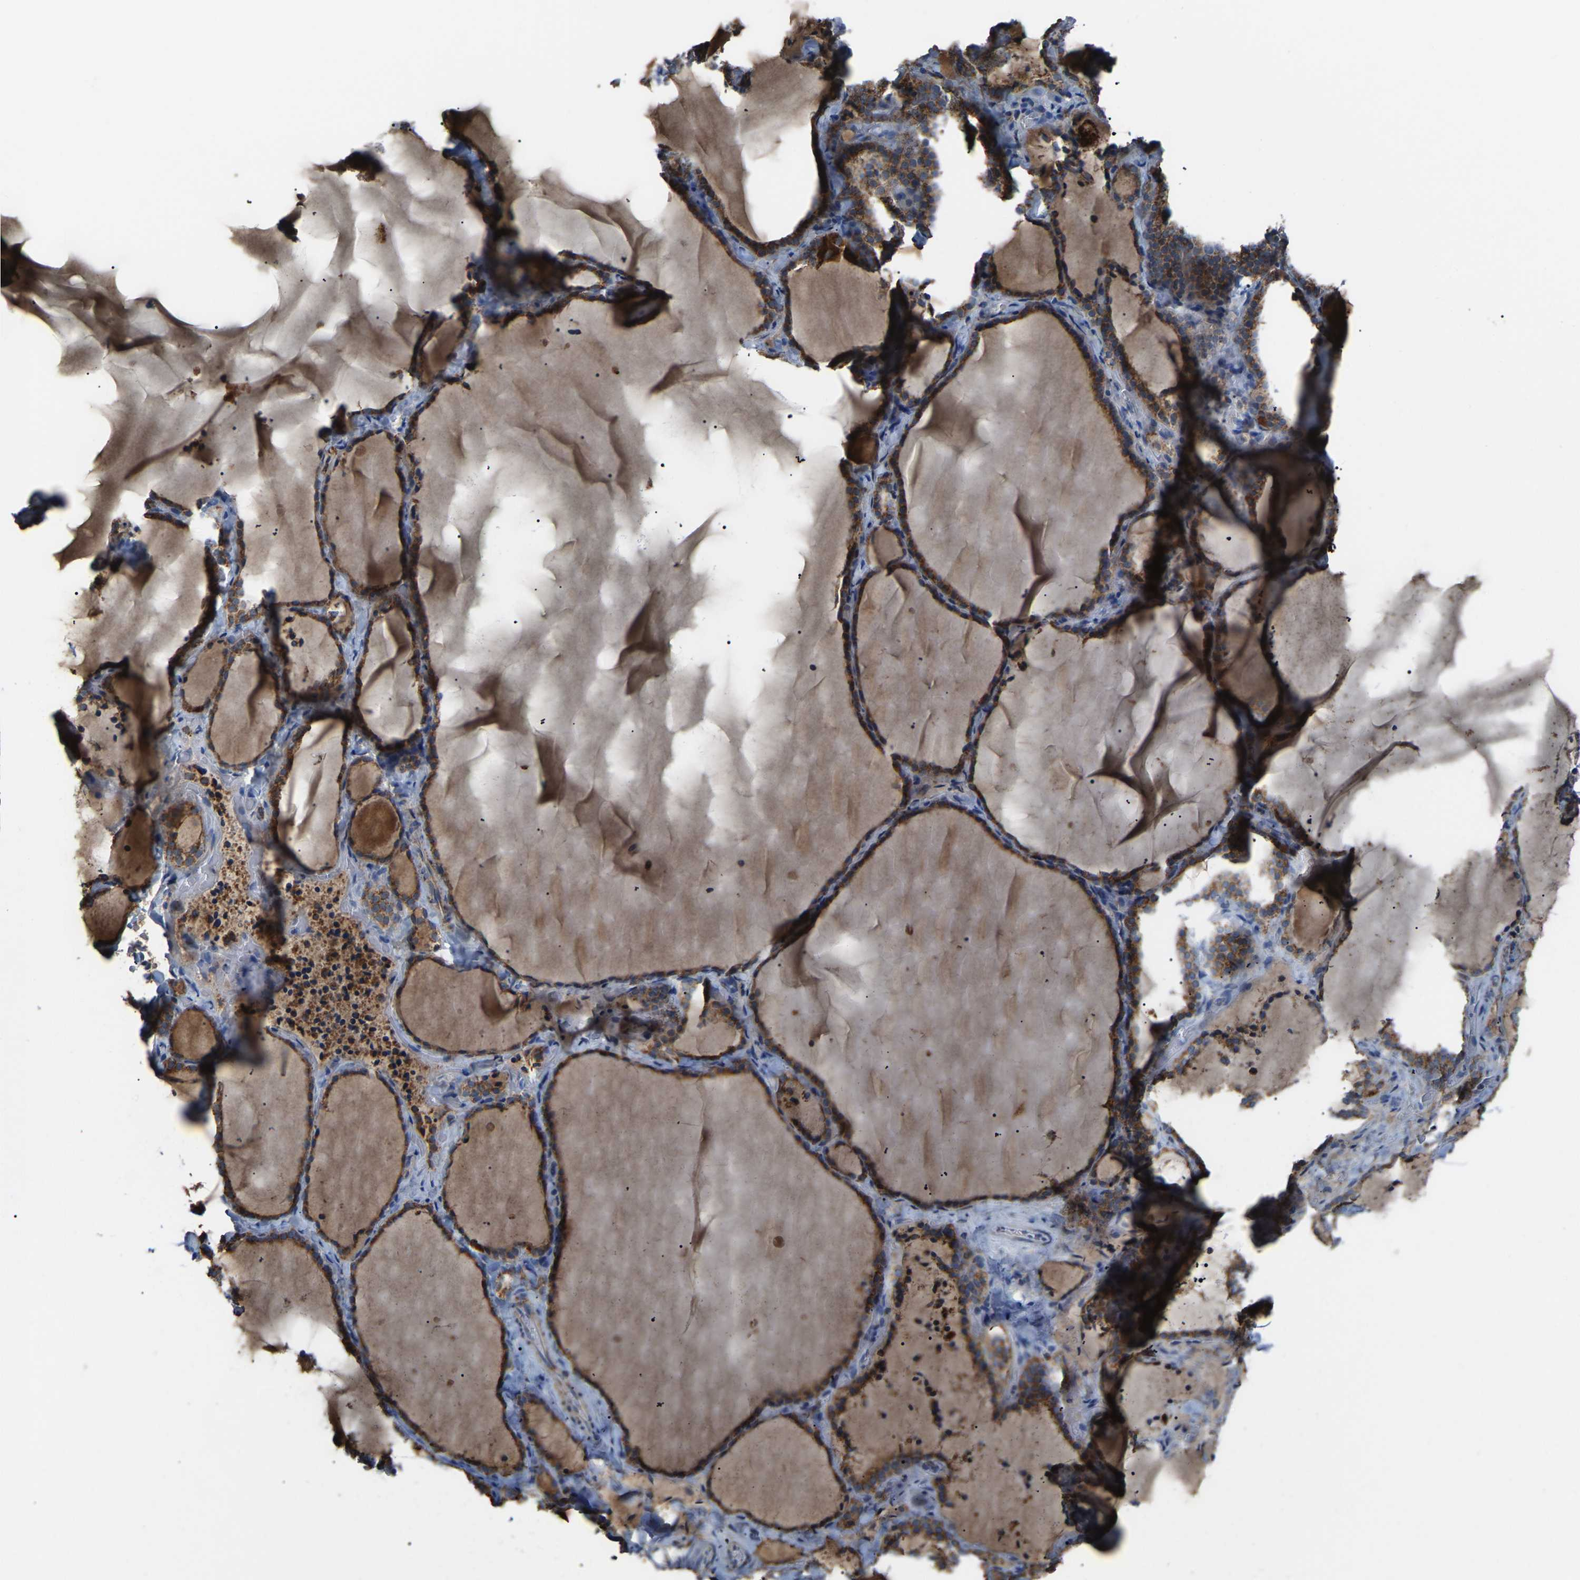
{"staining": {"intensity": "strong", "quantity": ">75%", "location": "cytoplasmic/membranous"}, "tissue": "thyroid gland", "cell_type": "Glandular cells", "image_type": "normal", "snomed": [{"axis": "morphology", "description": "Normal tissue, NOS"}, {"axis": "topography", "description": "Thyroid gland"}], "caption": "Normal thyroid gland exhibits strong cytoplasmic/membranous positivity in approximately >75% of glandular cells.", "gene": "CANT1", "patient": {"sex": "female", "age": 22}}